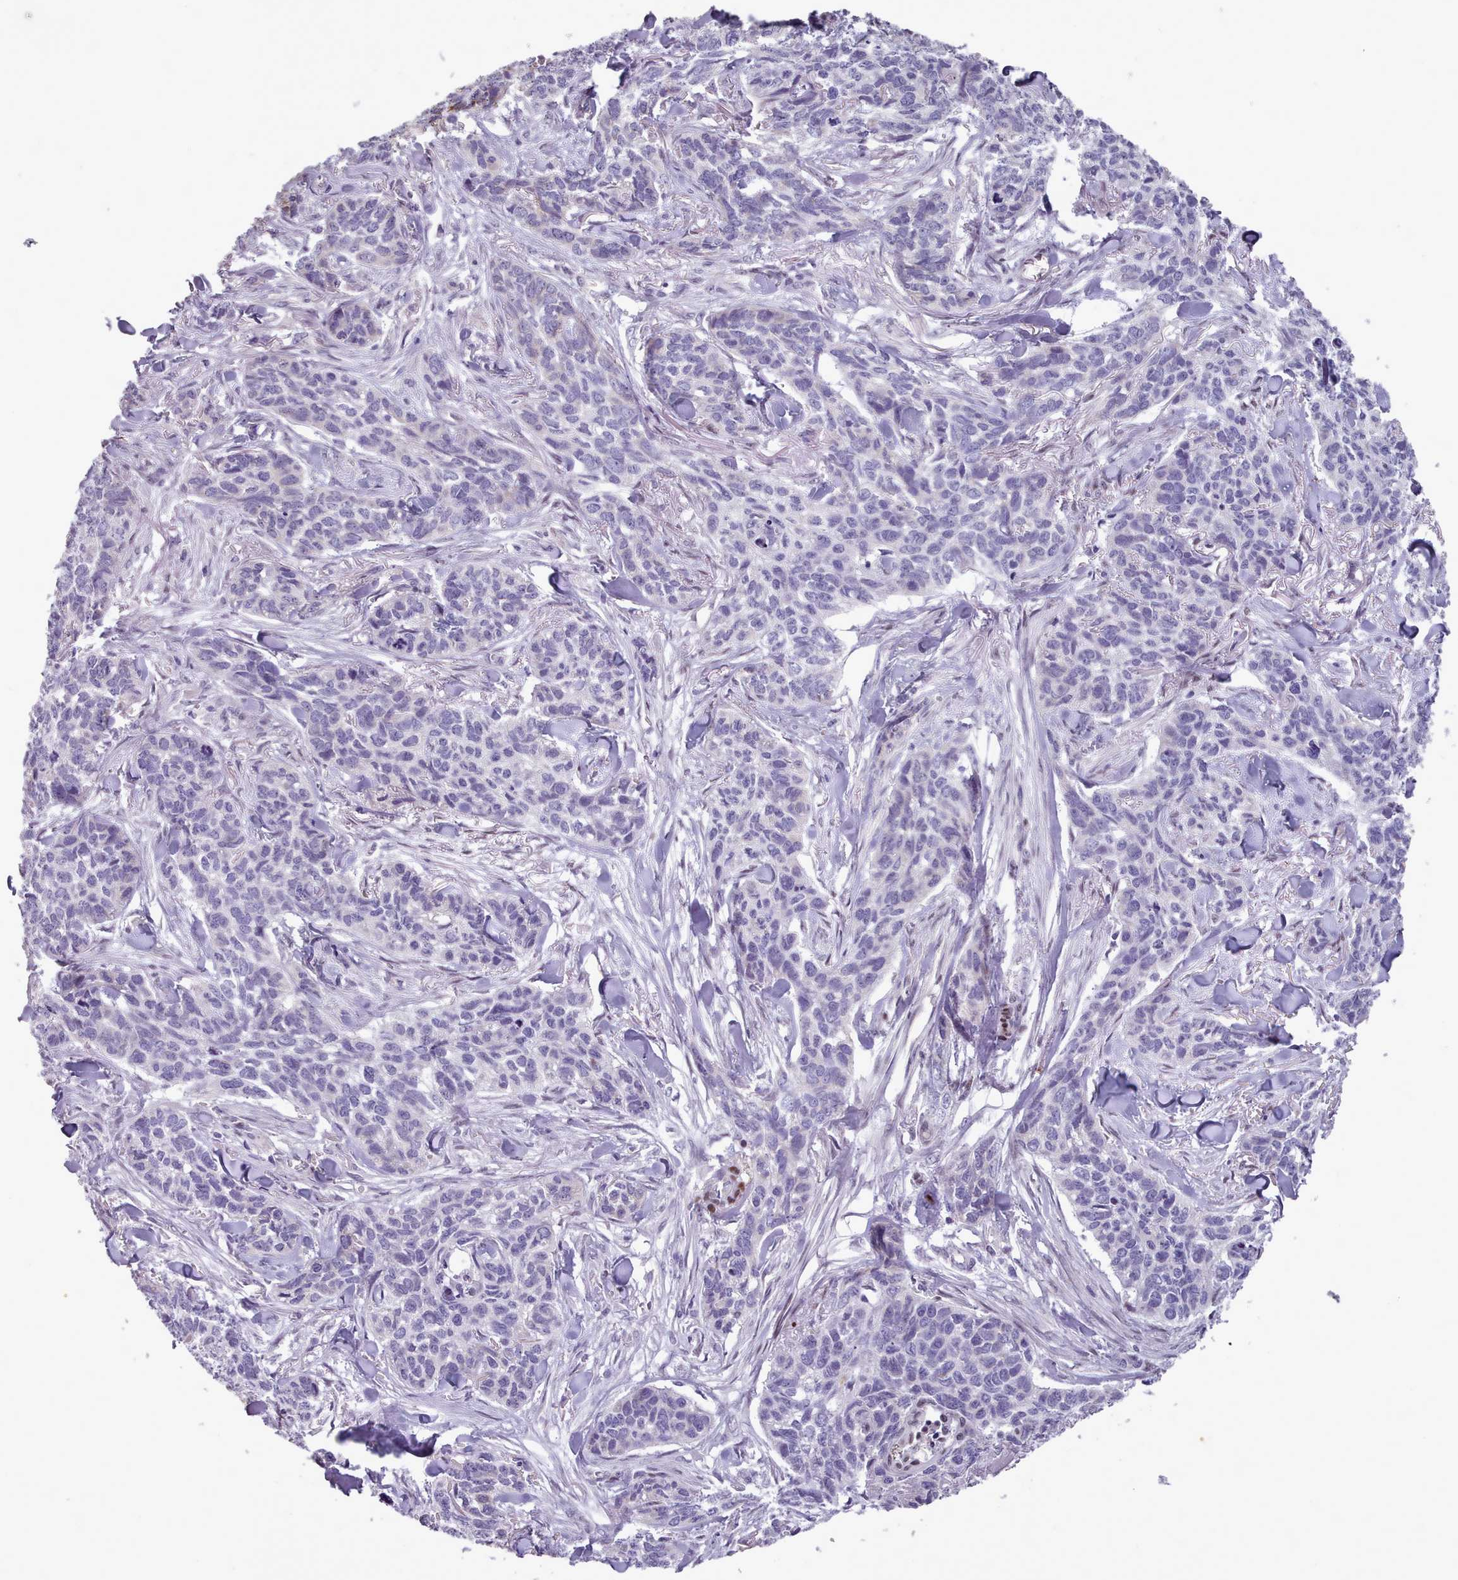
{"staining": {"intensity": "negative", "quantity": "none", "location": "none"}, "tissue": "skin cancer", "cell_type": "Tumor cells", "image_type": "cancer", "snomed": [{"axis": "morphology", "description": "Basal cell carcinoma"}, {"axis": "topography", "description": "Skin"}], "caption": "Photomicrograph shows no protein expression in tumor cells of skin basal cell carcinoma tissue.", "gene": "KCNT2", "patient": {"sex": "male", "age": 86}}